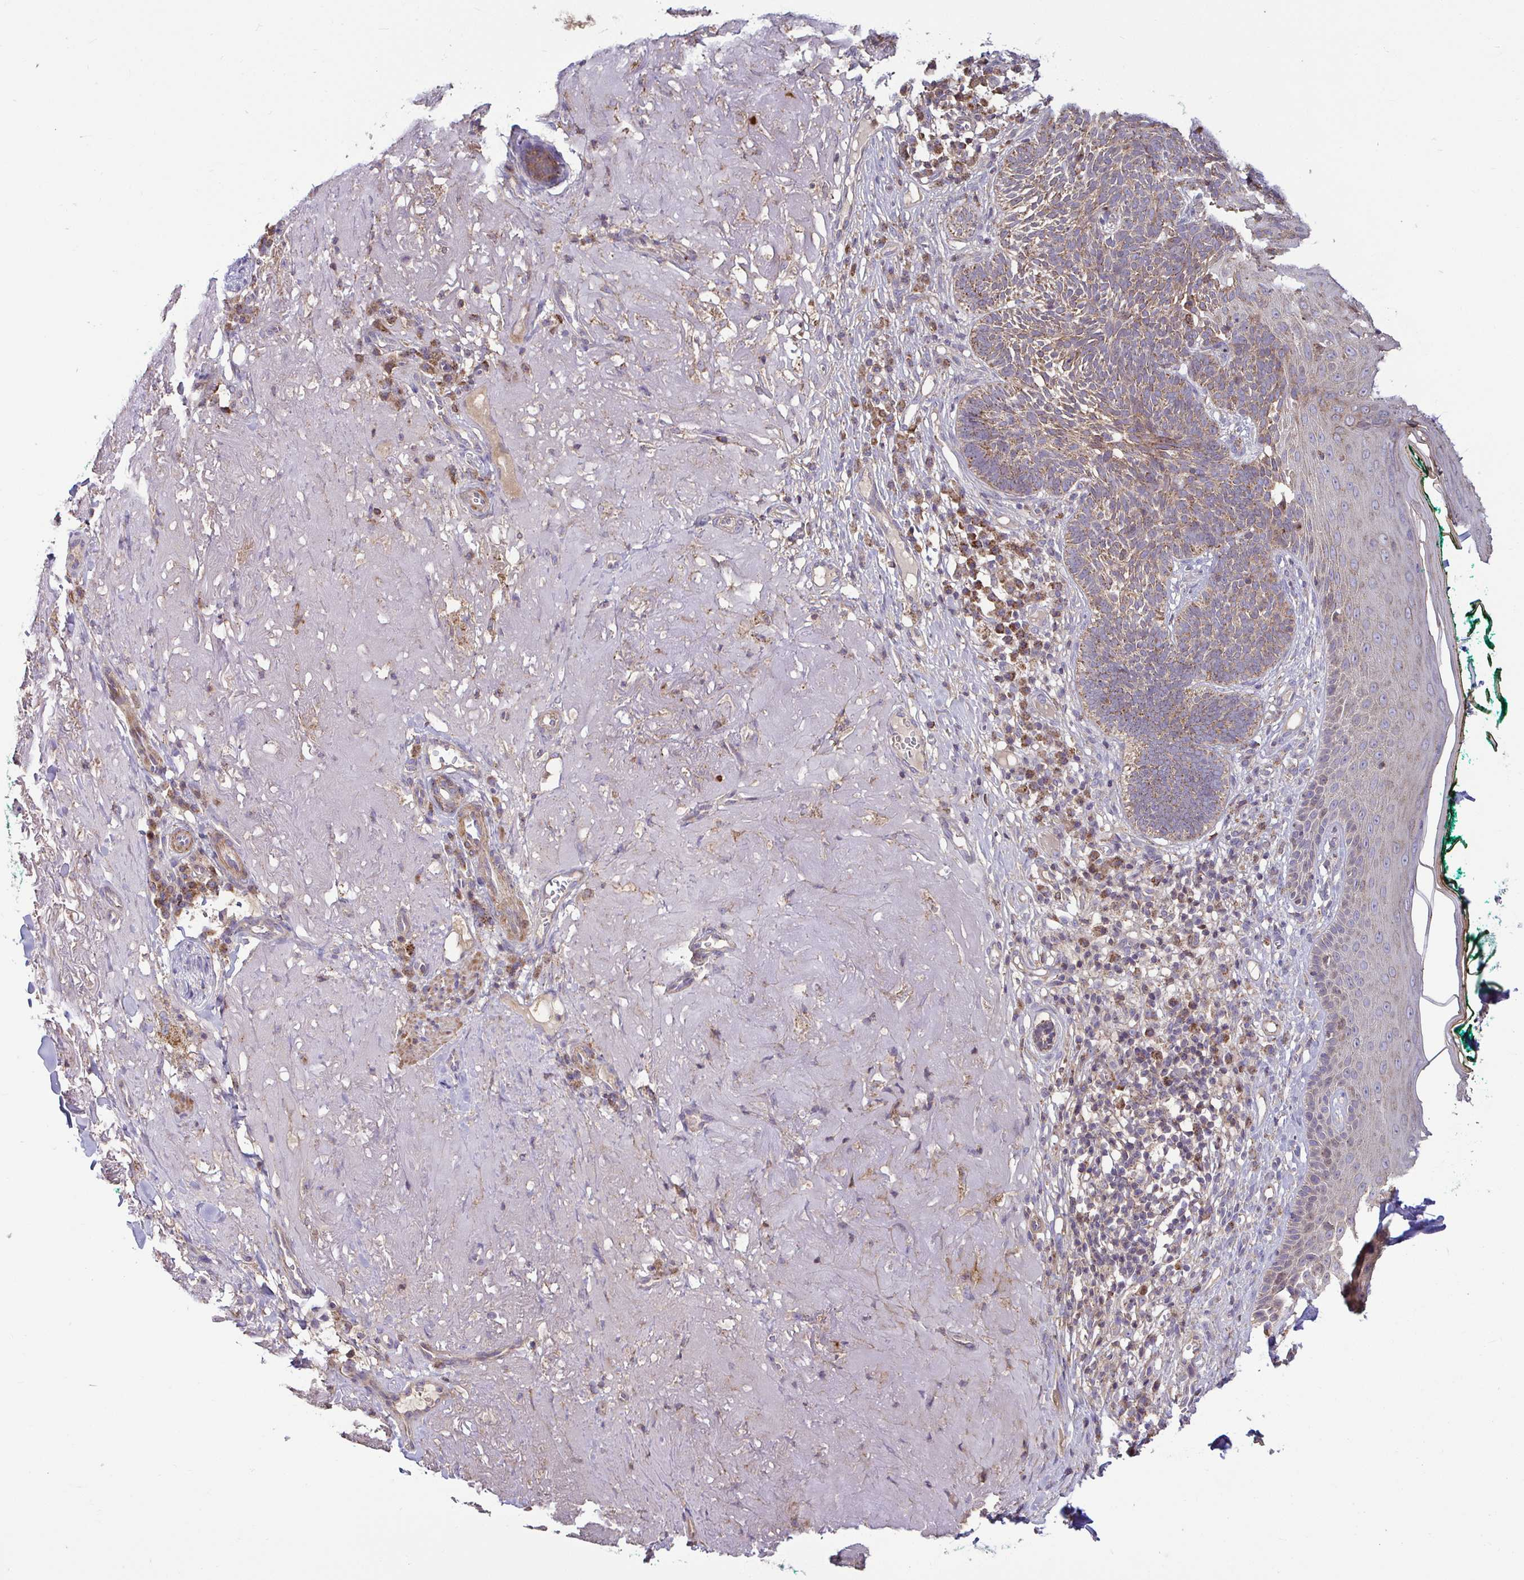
{"staining": {"intensity": "moderate", "quantity": ">75%", "location": "cytoplasmic/membranous"}, "tissue": "skin cancer", "cell_type": "Tumor cells", "image_type": "cancer", "snomed": [{"axis": "morphology", "description": "Basal cell carcinoma"}, {"axis": "topography", "description": "Skin"}, {"axis": "topography", "description": "Skin of face"}], "caption": "DAB (3,3'-diaminobenzidine) immunohistochemical staining of skin cancer reveals moderate cytoplasmic/membranous protein positivity in about >75% of tumor cells.", "gene": "SPRY1", "patient": {"sex": "female", "age": 80}}